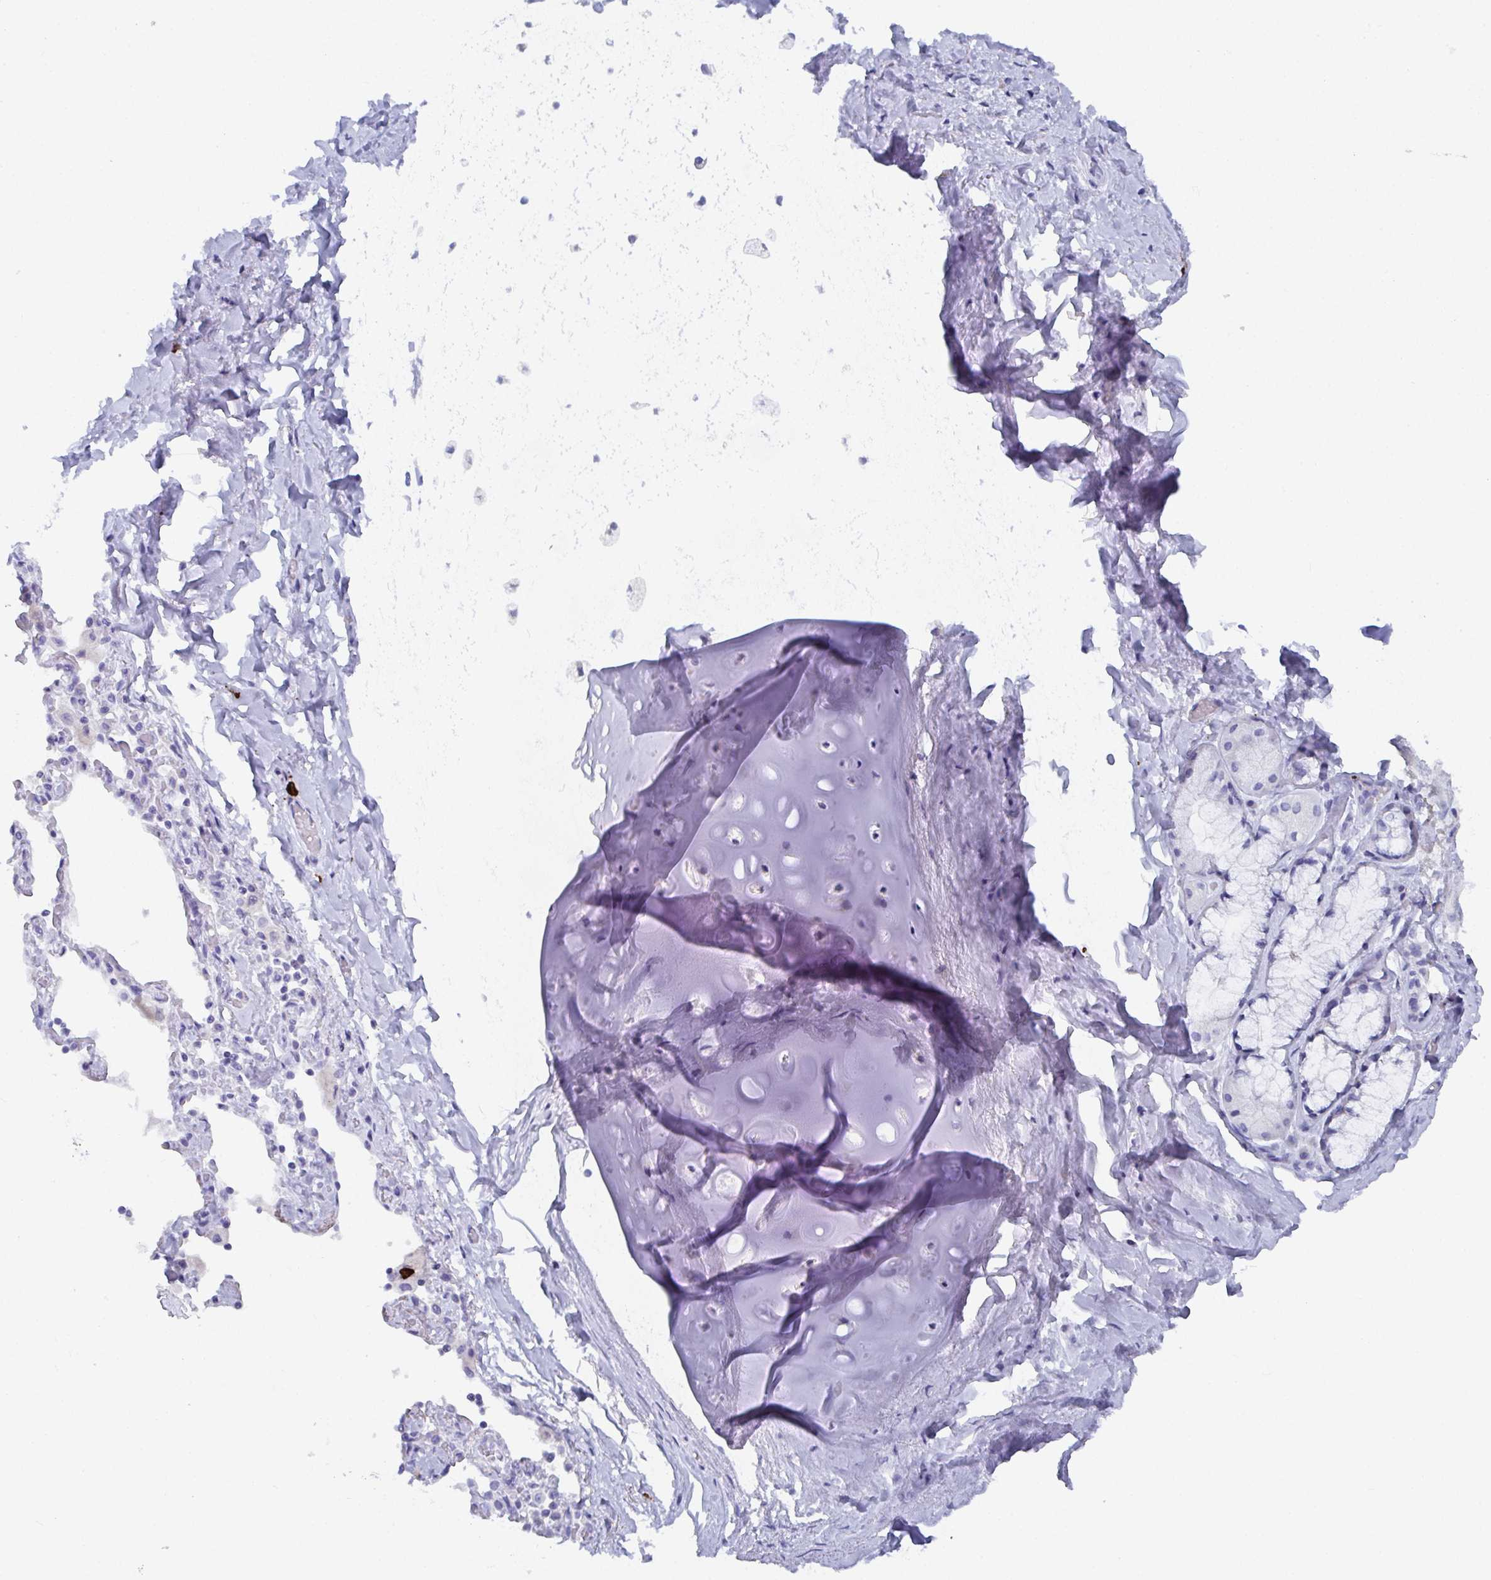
{"staining": {"intensity": "negative", "quantity": "none", "location": "none"}, "tissue": "soft tissue", "cell_type": "Chondrocytes", "image_type": "normal", "snomed": [{"axis": "morphology", "description": "Normal tissue, NOS"}, {"axis": "topography", "description": "Cartilage tissue"}, {"axis": "topography", "description": "Bronchus"}], "caption": "Soft tissue was stained to show a protein in brown. There is no significant expression in chondrocytes. (Immunohistochemistry, brightfield microscopy, high magnification).", "gene": "GRIA1", "patient": {"sex": "male", "age": 64}}